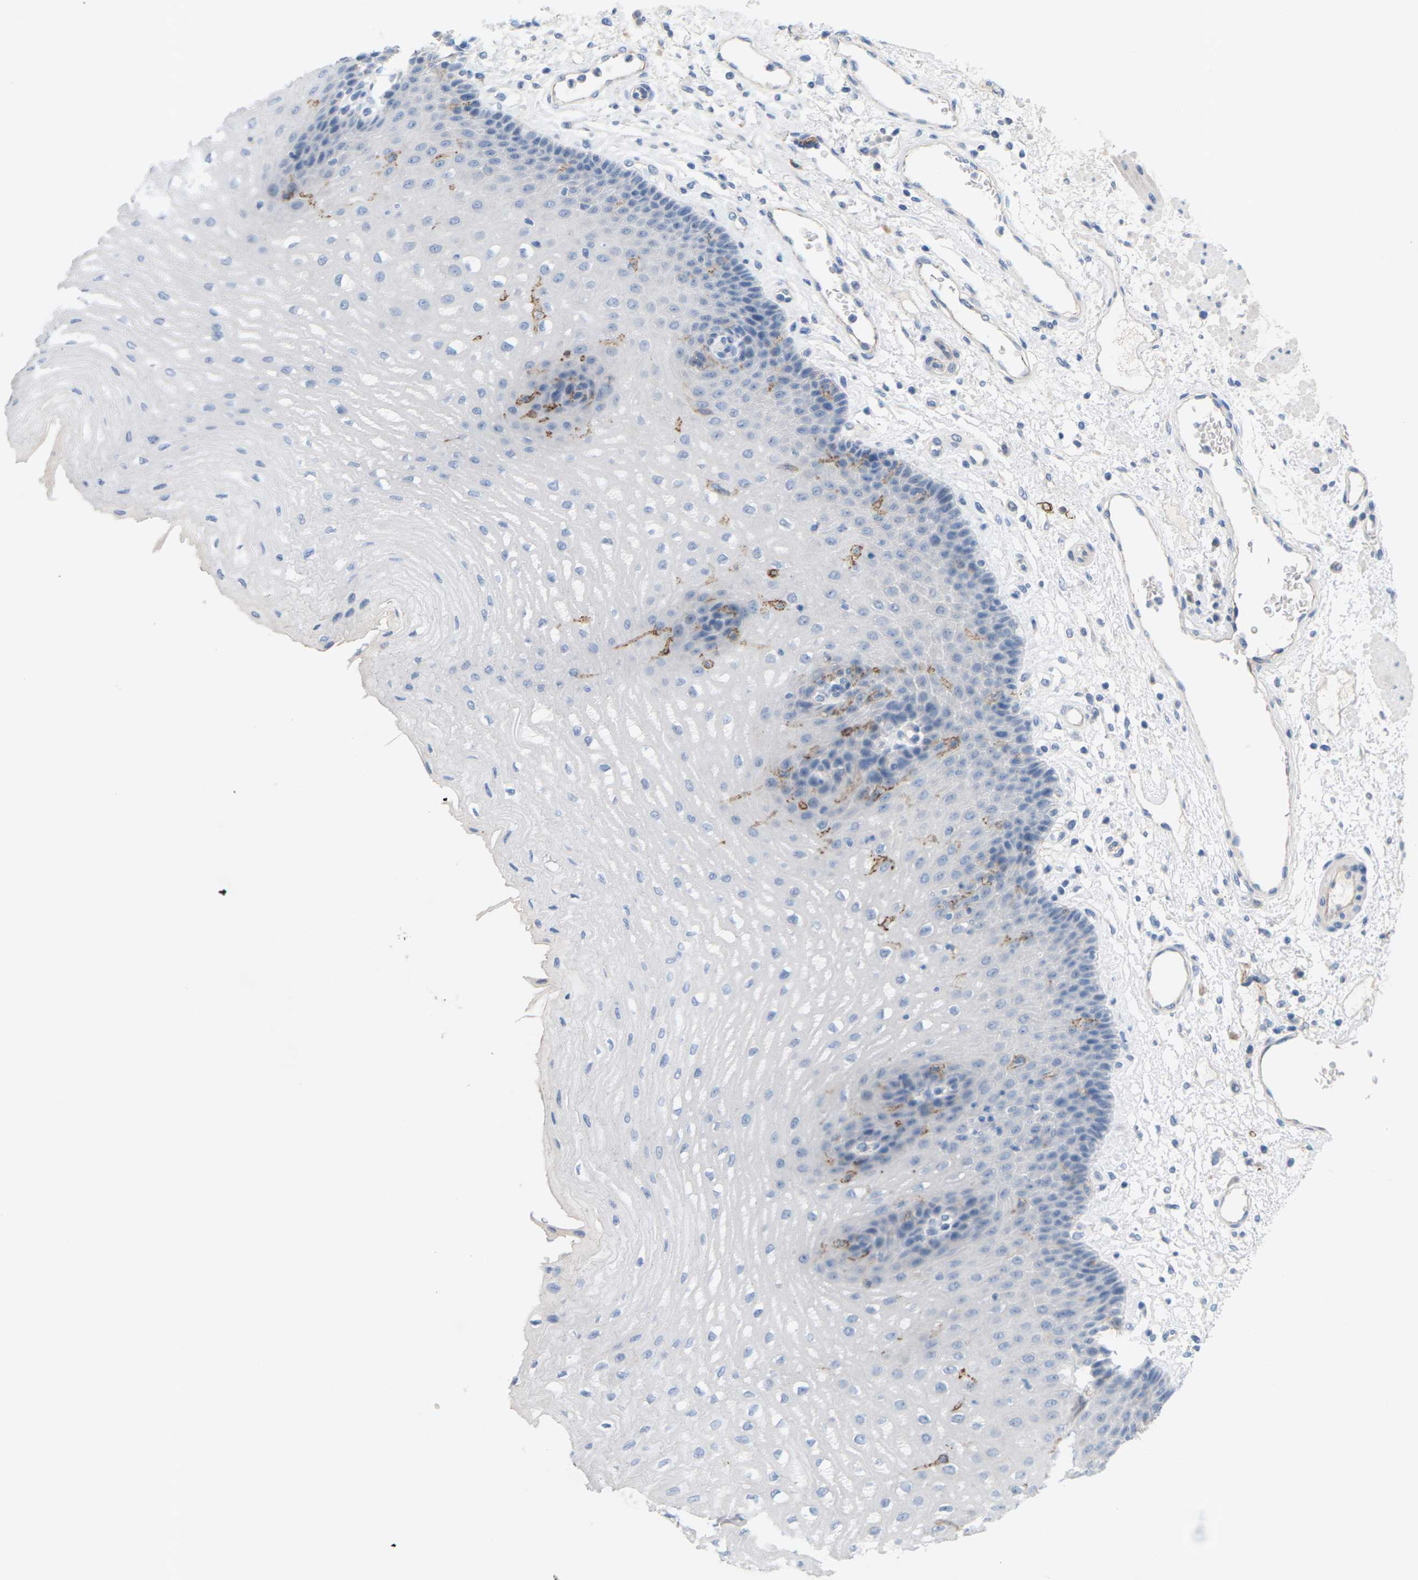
{"staining": {"intensity": "negative", "quantity": "none", "location": "none"}, "tissue": "esophagus", "cell_type": "Squamous epithelial cells", "image_type": "normal", "snomed": [{"axis": "morphology", "description": "Normal tissue, NOS"}, {"axis": "topography", "description": "Esophagus"}], "caption": "High magnification brightfield microscopy of benign esophagus stained with DAB (3,3'-diaminobenzidine) (brown) and counterstained with hematoxylin (blue): squamous epithelial cells show no significant expression. Nuclei are stained in blue.", "gene": "CLDN3", "patient": {"sex": "male", "age": 54}}